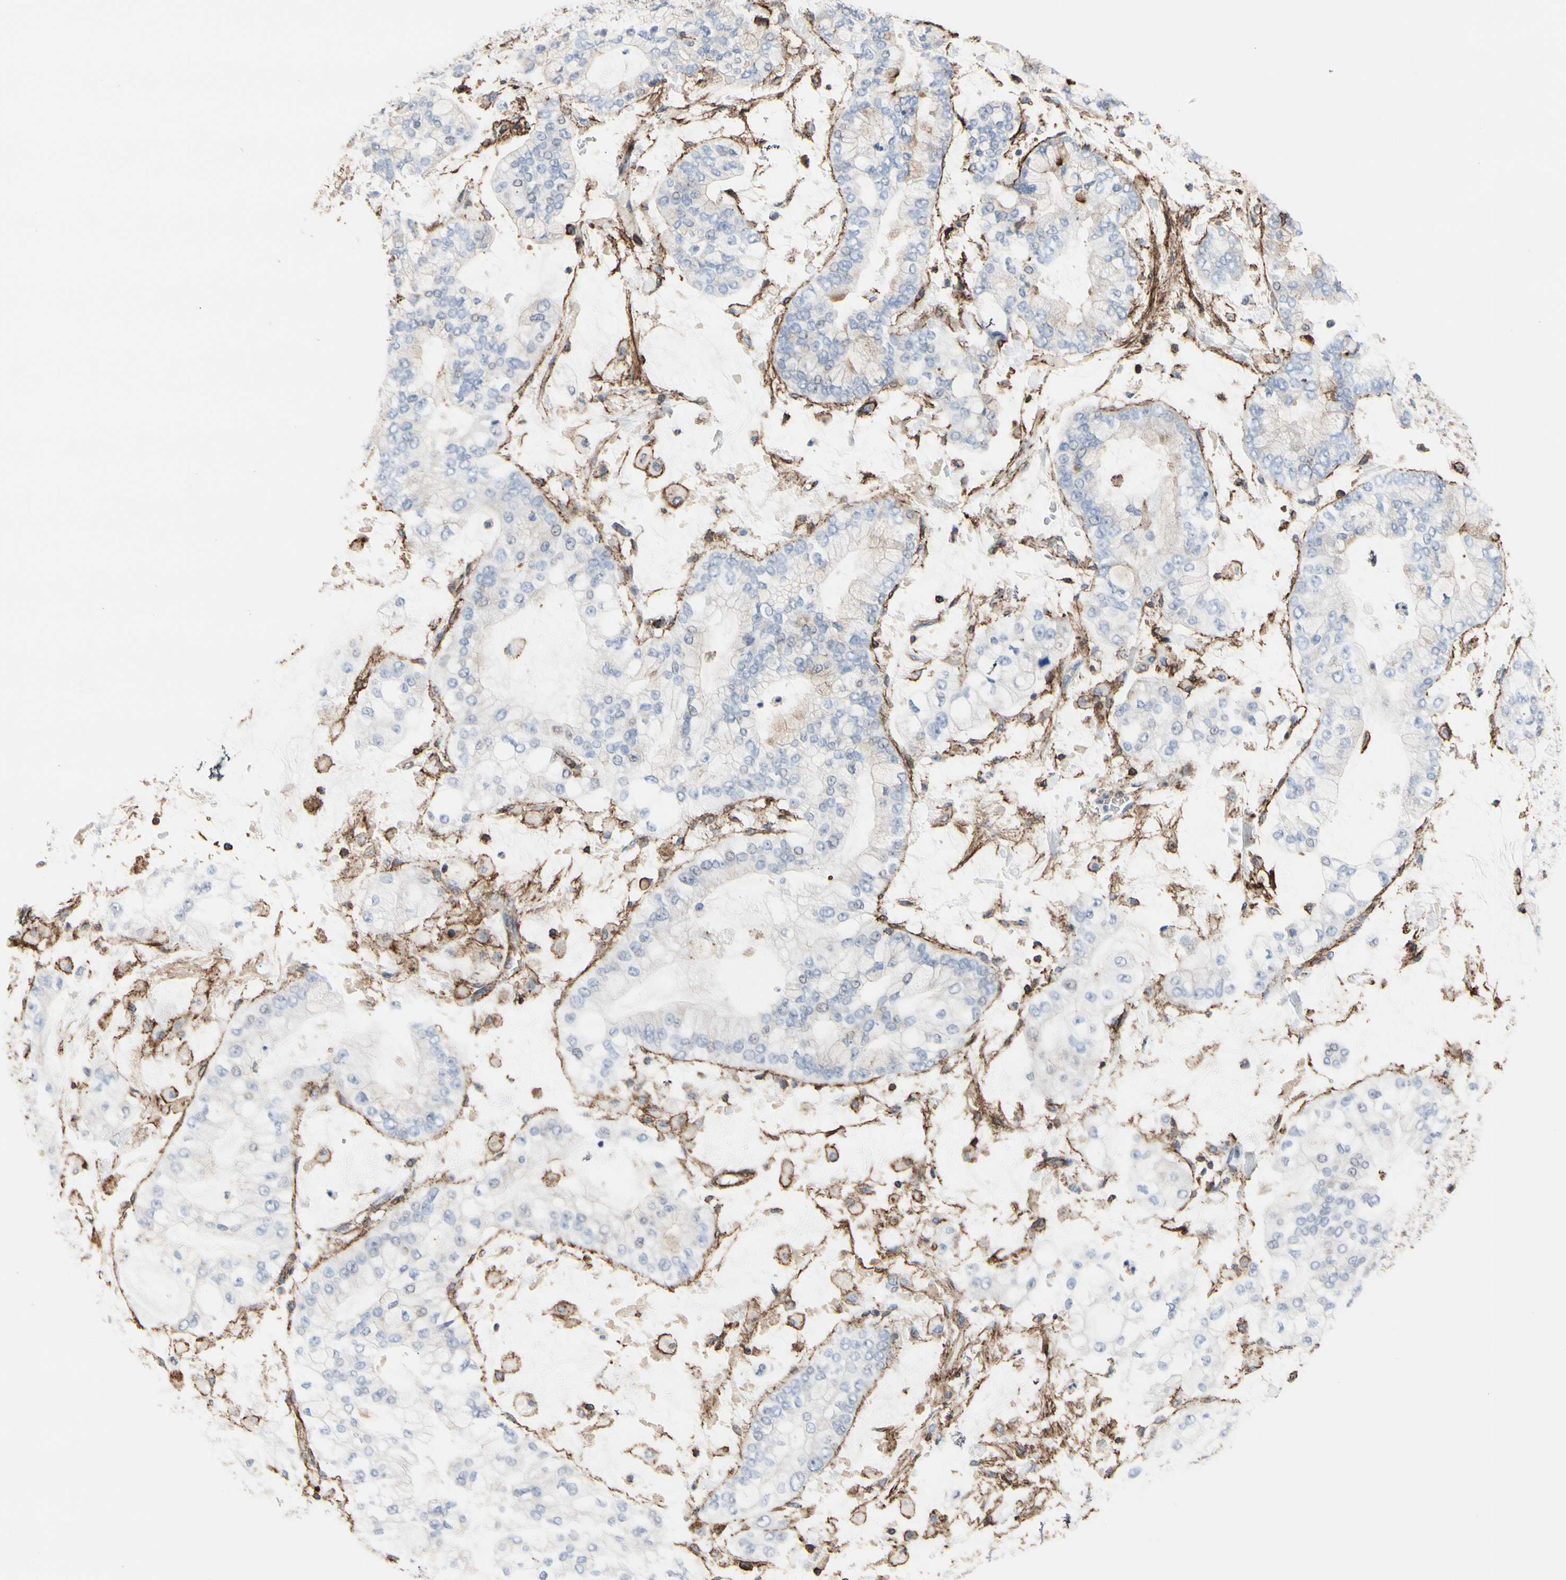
{"staining": {"intensity": "weak", "quantity": ">75%", "location": "cytoplasmic/membranous"}, "tissue": "stomach cancer", "cell_type": "Tumor cells", "image_type": "cancer", "snomed": [{"axis": "morphology", "description": "Normal tissue, NOS"}, {"axis": "morphology", "description": "Adenocarcinoma, NOS"}, {"axis": "topography", "description": "Stomach, upper"}, {"axis": "topography", "description": "Stomach"}], "caption": "High-magnification brightfield microscopy of stomach cancer (adenocarcinoma) stained with DAB (brown) and counterstained with hematoxylin (blue). tumor cells exhibit weak cytoplasmic/membranous positivity is present in approximately>75% of cells. Nuclei are stained in blue.", "gene": "ANXA6", "patient": {"sex": "male", "age": 76}}